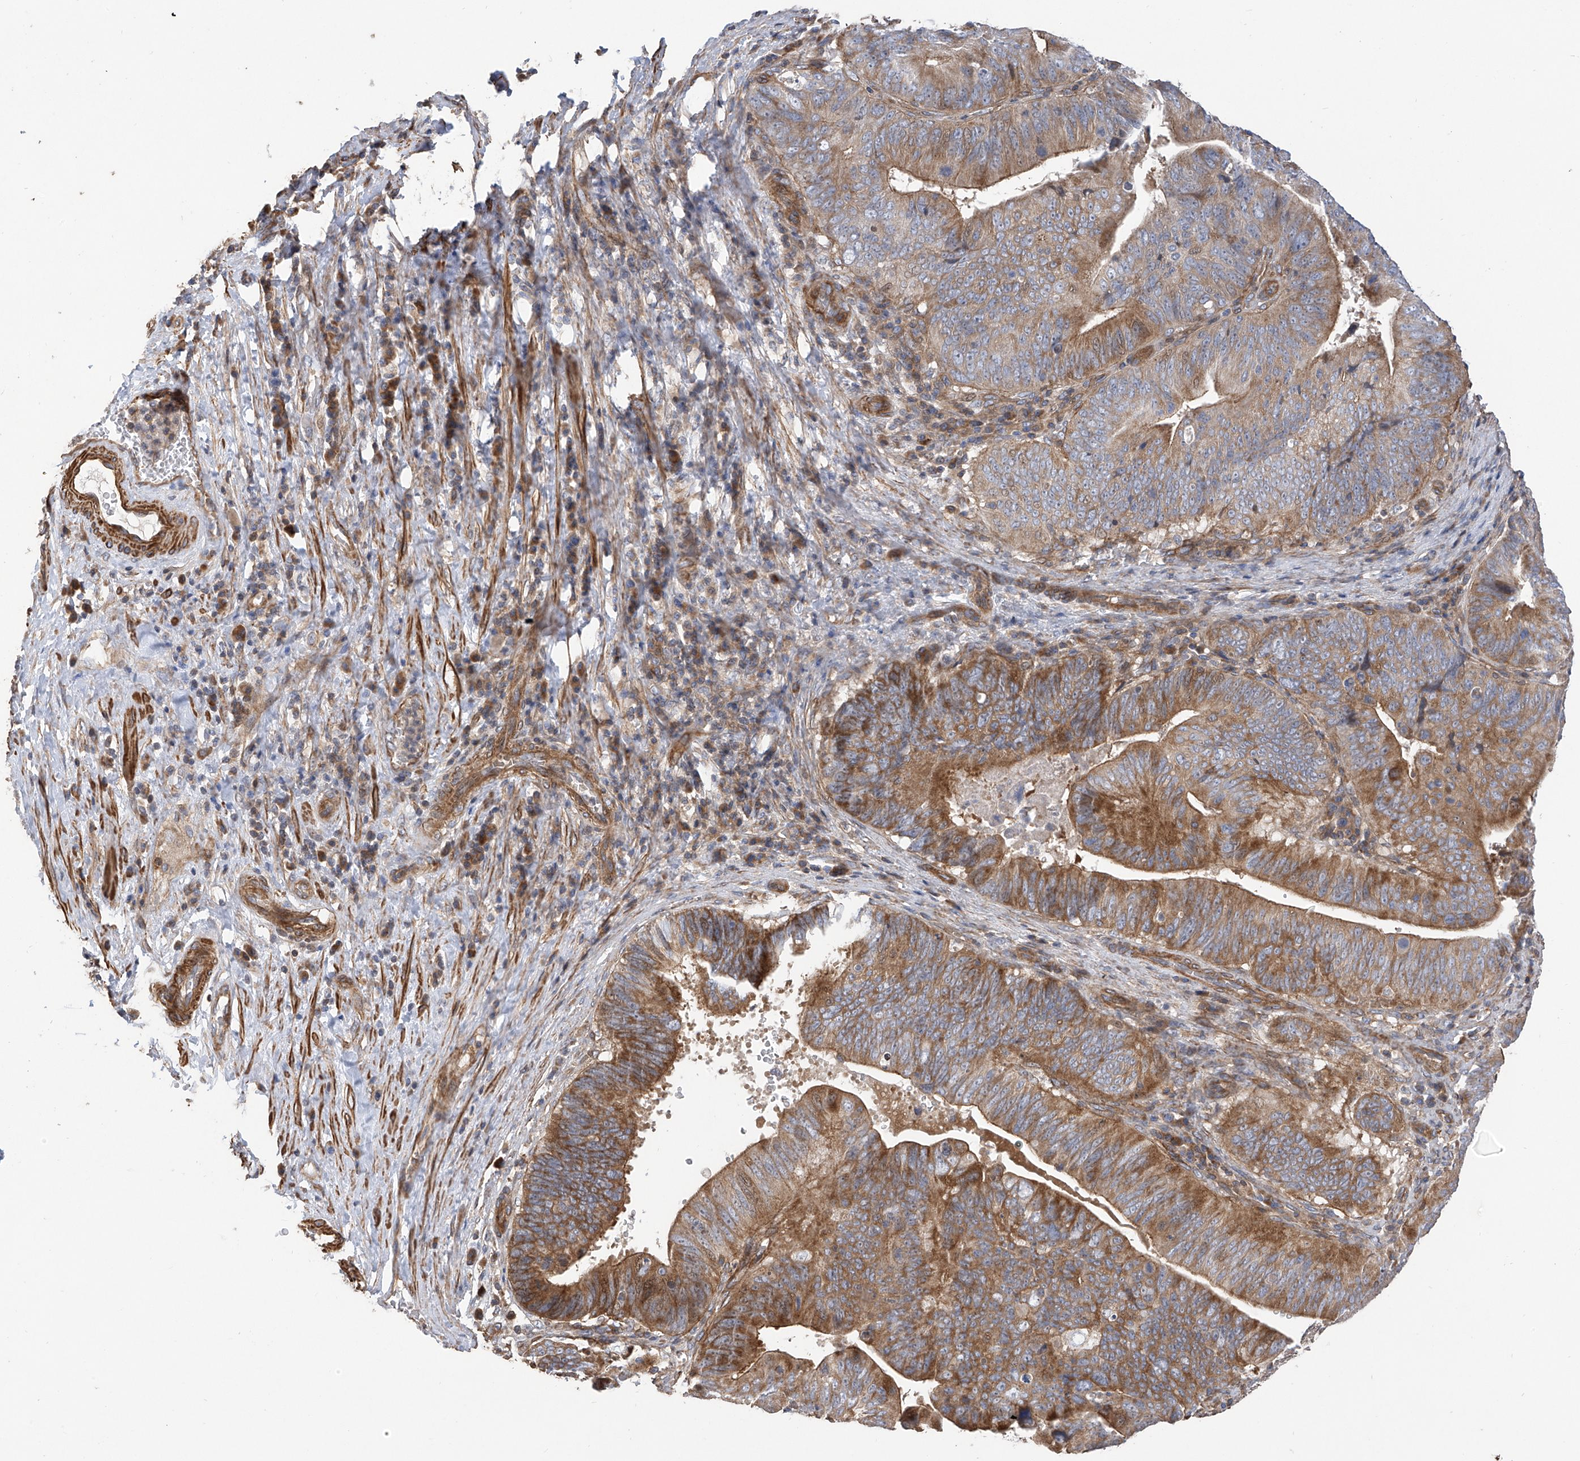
{"staining": {"intensity": "moderate", "quantity": ">75%", "location": "cytoplasmic/membranous"}, "tissue": "pancreatic cancer", "cell_type": "Tumor cells", "image_type": "cancer", "snomed": [{"axis": "morphology", "description": "Adenocarcinoma, NOS"}, {"axis": "topography", "description": "Pancreas"}], "caption": "Tumor cells exhibit medium levels of moderate cytoplasmic/membranous expression in approximately >75% of cells in human adenocarcinoma (pancreatic). The staining was performed using DAB (3,3'-diaminobenzidine) to visualize the protein expression in brown, while the nuclei were stained in blue with hematoxylin (Magnification: 20x).", "gene": "SLC43A3", "patient": {"sex": "male", "age": 63}}